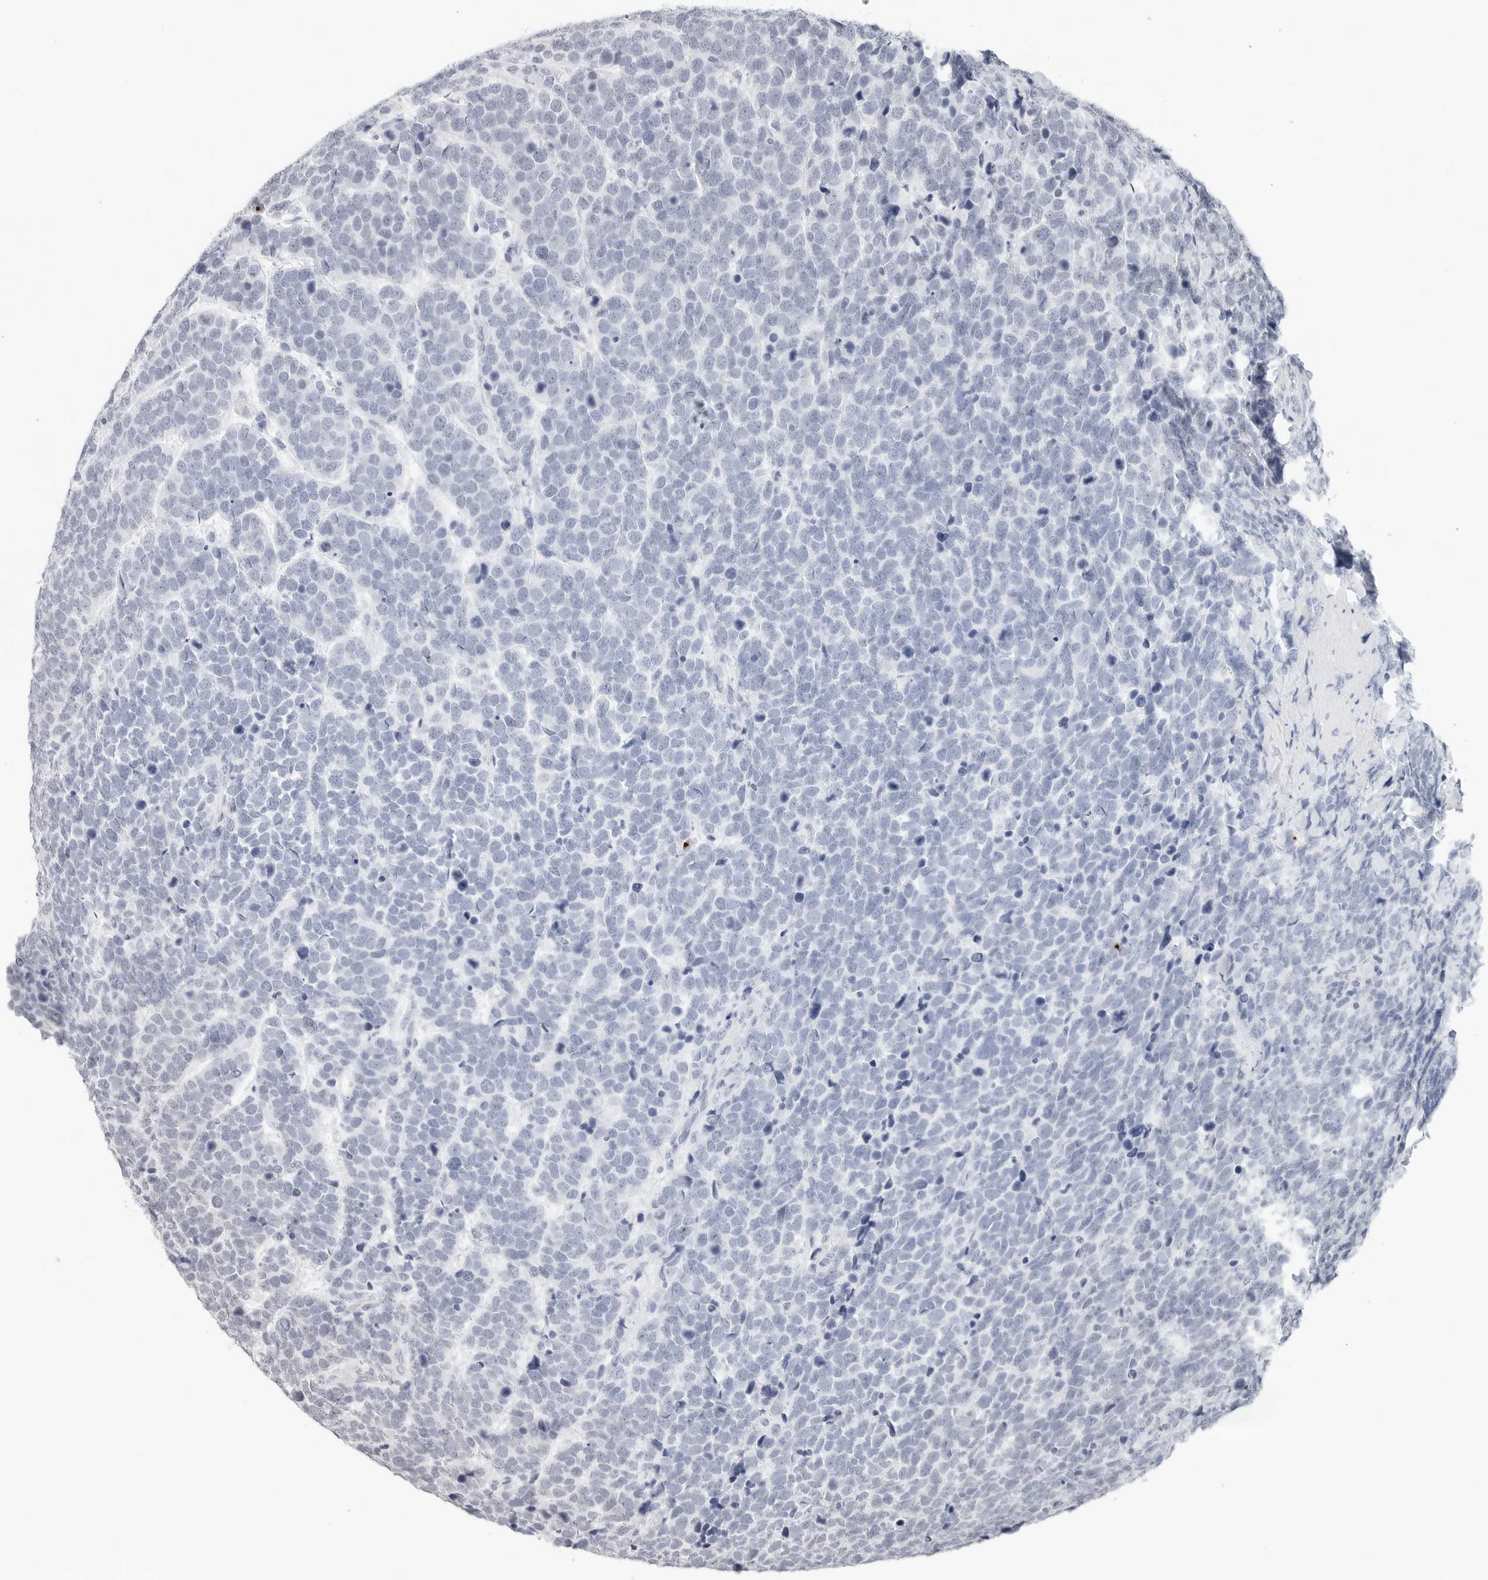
{"staining": {"intensity": "weak", "quantity": "<25%", "location": "cytoplasmic/membranous"}, "tissue": "urothelial cancer", "cell_type": "Tumor cells", "image_type": "cancer", "snomed": [{"axis": "morphology", "description": "Urothelial carcinoma, High grade"}, {"axis": "topography", "description": "Urinary bladder"}], "caption": "A histopathology image of human urothelial cancer is negative for staining in tumor cells.", "gene": "METAP1", "patient": {"sex": "female", "age": 82}}